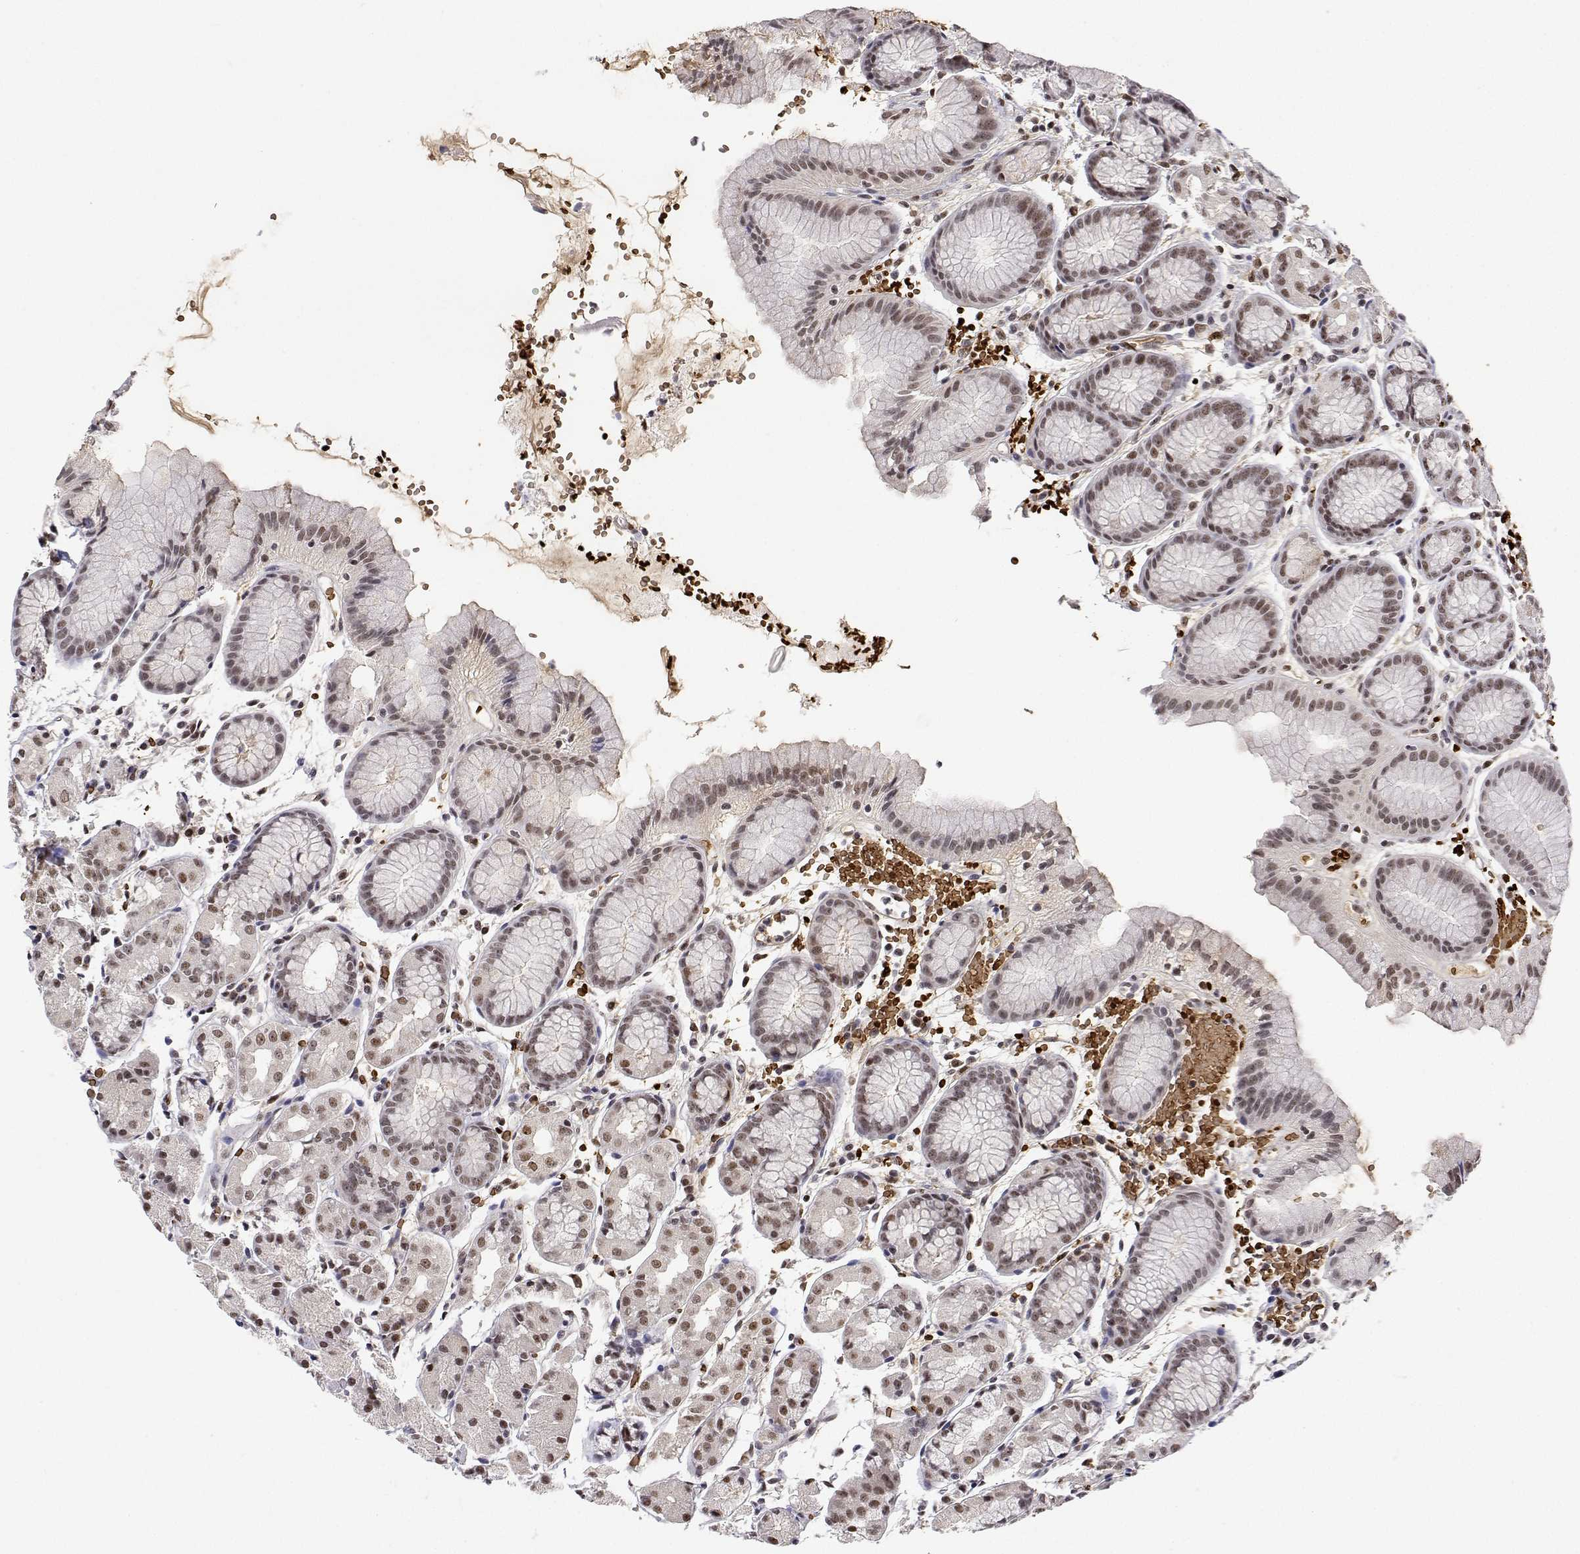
{"staining": {"intensity": "moderate", "quantity": ">75%", "location": "nuclear"}, "tissue": "stomach", "cell_type": "Glandular cells", "image_type": "normal", "snomed": [{"axis": "morphology", "description": "Normal tissue, NOS"}, {"axis": "topography", "description": "Stomach, upper"}], "caption": "An image of human stomach stained for a protein exhibits moderate nuclear brown staining in glandular cells.", "gene": "ADAR", "patient": {"sex": "male", "age": 47}}